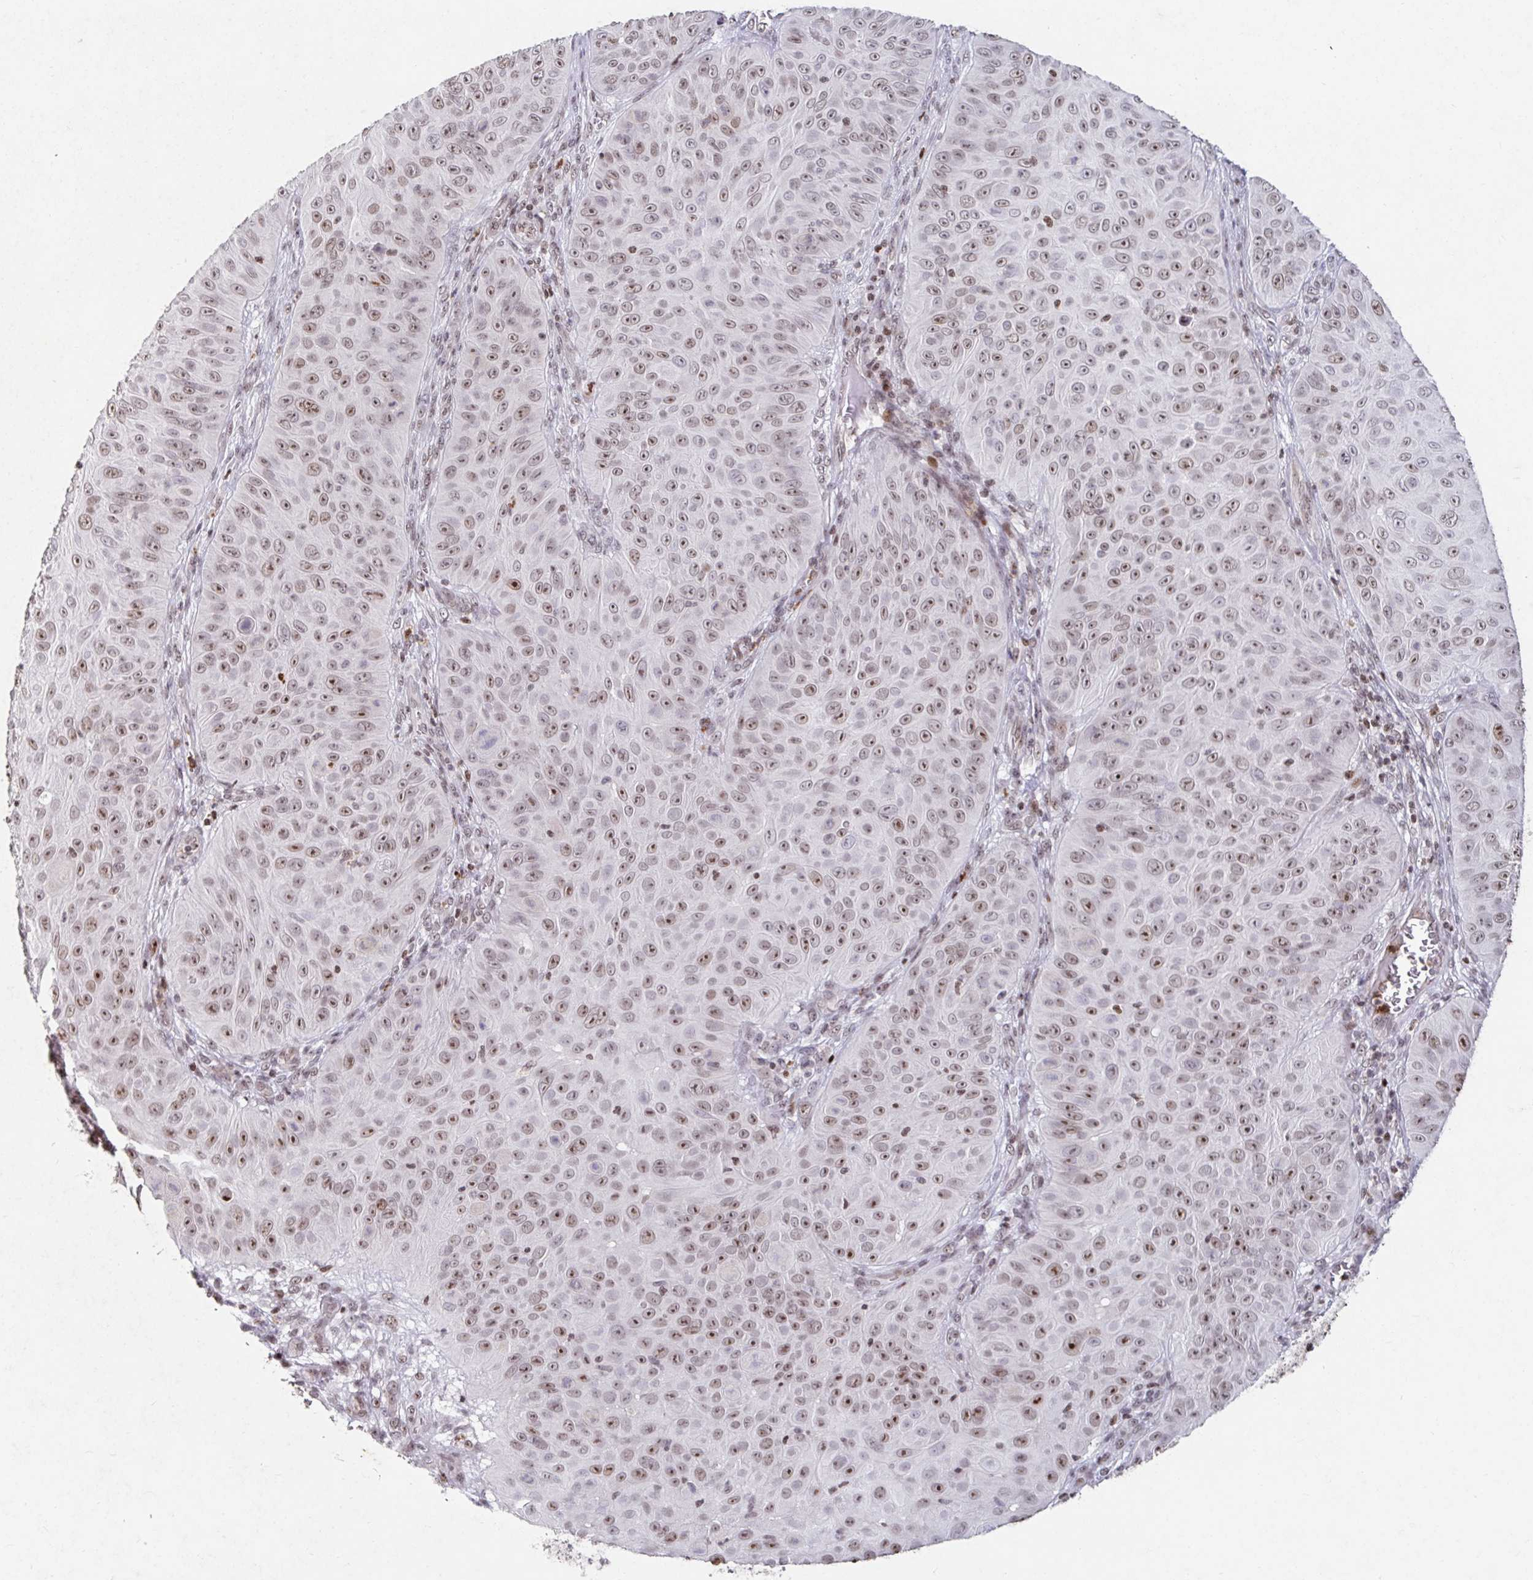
{"staining": {"intensity": "moderate", "quantity": "25%-75%", "location": "nuclear"}, "tissue": "skin cancer", "cell_type": "Tumor cells", "image_type": "cancer", "snomed": [{"axis": "morphology", "description": "Squamous cell carcinoma, NOS"}, {"axis": "topography", "description": "Skin"}], "caption": "IHC (DAB) staining of human squamous cell carcinoma (skin) demonstrates moderate nuclear protein positivity in approximately 25%-75% of tumor cells. The staining was performed using DAB (3,3'-diaminobenzidine) to visualize the protein expression in brown, while the nuclei were stained in blue with hematoxylin (Magnification: 20x).", "gene": "C19orf53", "patient": {"sex": "male", "age": 82}}